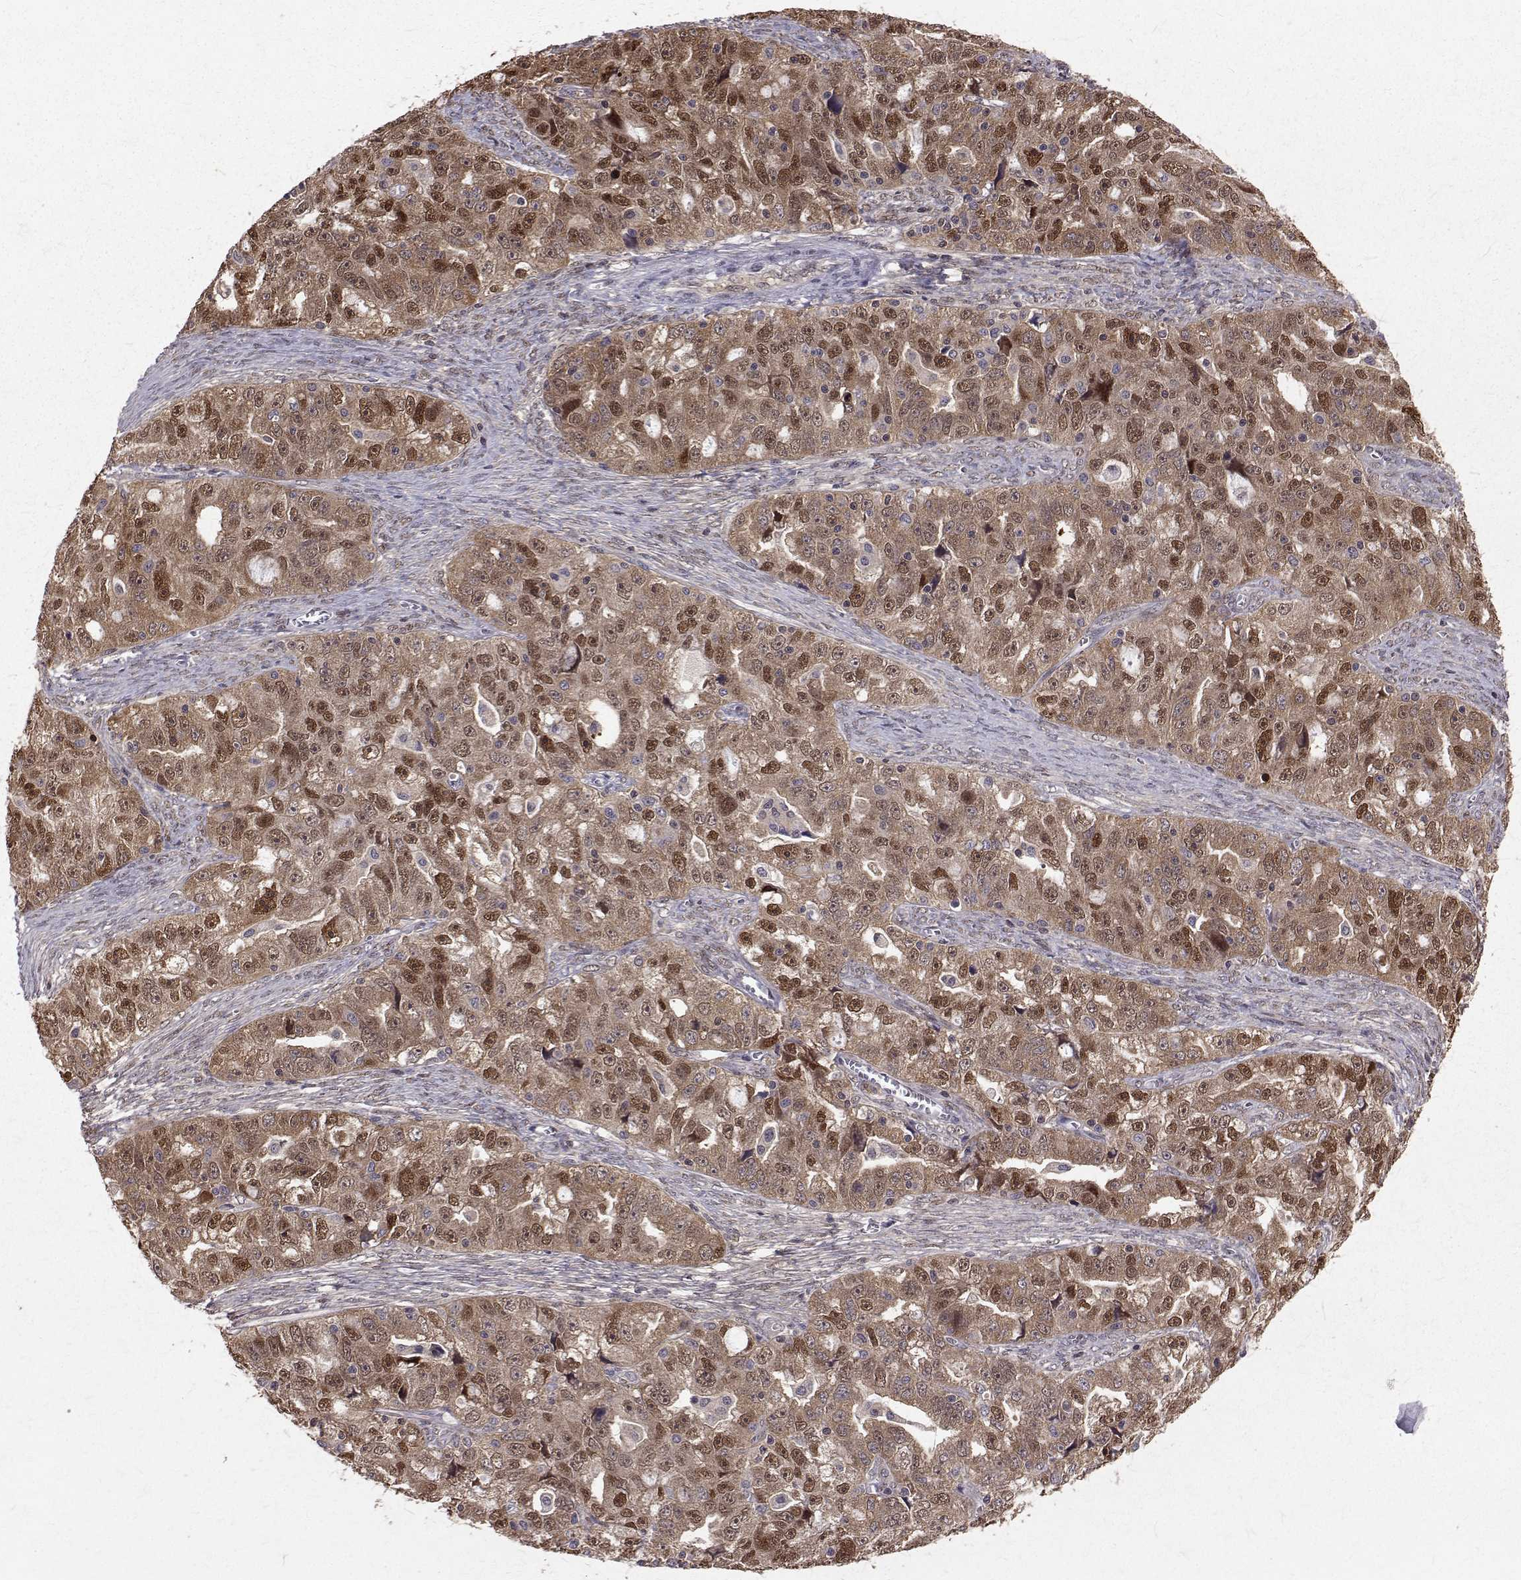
{"staining": {"intensity": "moderate", "quantity": ">75%", "location": "cytoplasmic/membranous,nuclear"}, "tissue": "ovarian cancer", "cell_type": "Tumor cells", "image_type": "cancer", "snomed": [{"axis": "morphology", "description": "Cystadenocarcinoma, serous, NOS"}, {"axis": "topography", "description": "Ovary"}], "caption": "Moderate cytoplasmic/membranous and nuclear positivity is identified in about >75% of tumor cells in ovarian cancer (serous cystadenocarcinoma). The staining was performed using DAB to visualize the protein expression in brown, while the nuclei were stained in blue with hematoxylin (Magnification: 20x).", "gene": "NIF3L1", "patient": {"sex": "female", "age": 51}}